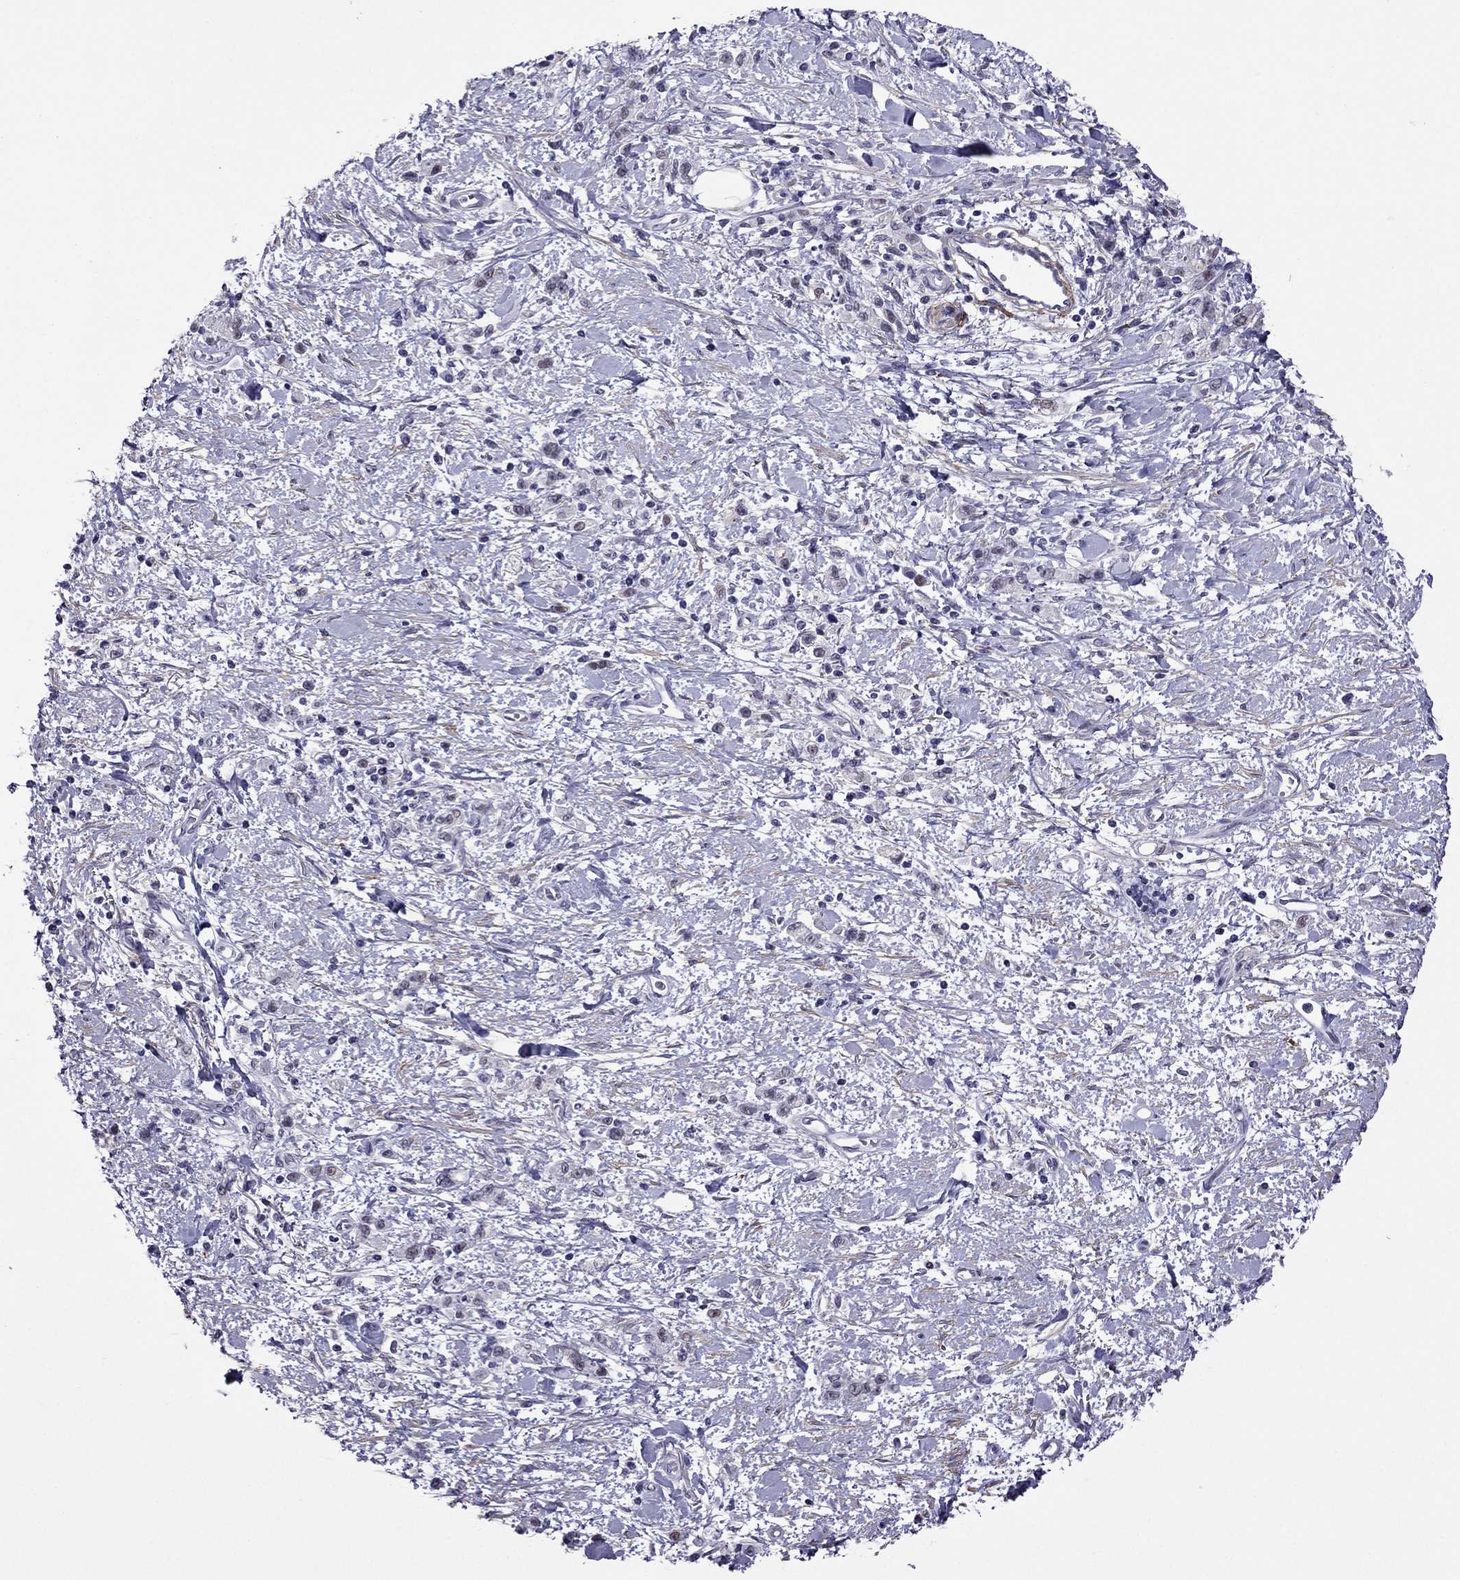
{"staining": {"intensity": "negative", "quantity": "none", "location": "none"}, "tissue": "stomach cancer", "cell_type": "Tumor cells", "image_type": "cancer", "snomed": [{"axis": "morphology", "description": "Adenocarcinoma, NOS"}, {"axis": "topography", "description": "Stomach"}], "caption": "Tumor cells are negative for protein expression in human stomach cancer. The staining is performed using DAB brown chromogen with nuclei counter-stained in using hematoxylin.", "gene": "ZNF646", "patient": {"sex": "male", "age": 77}}